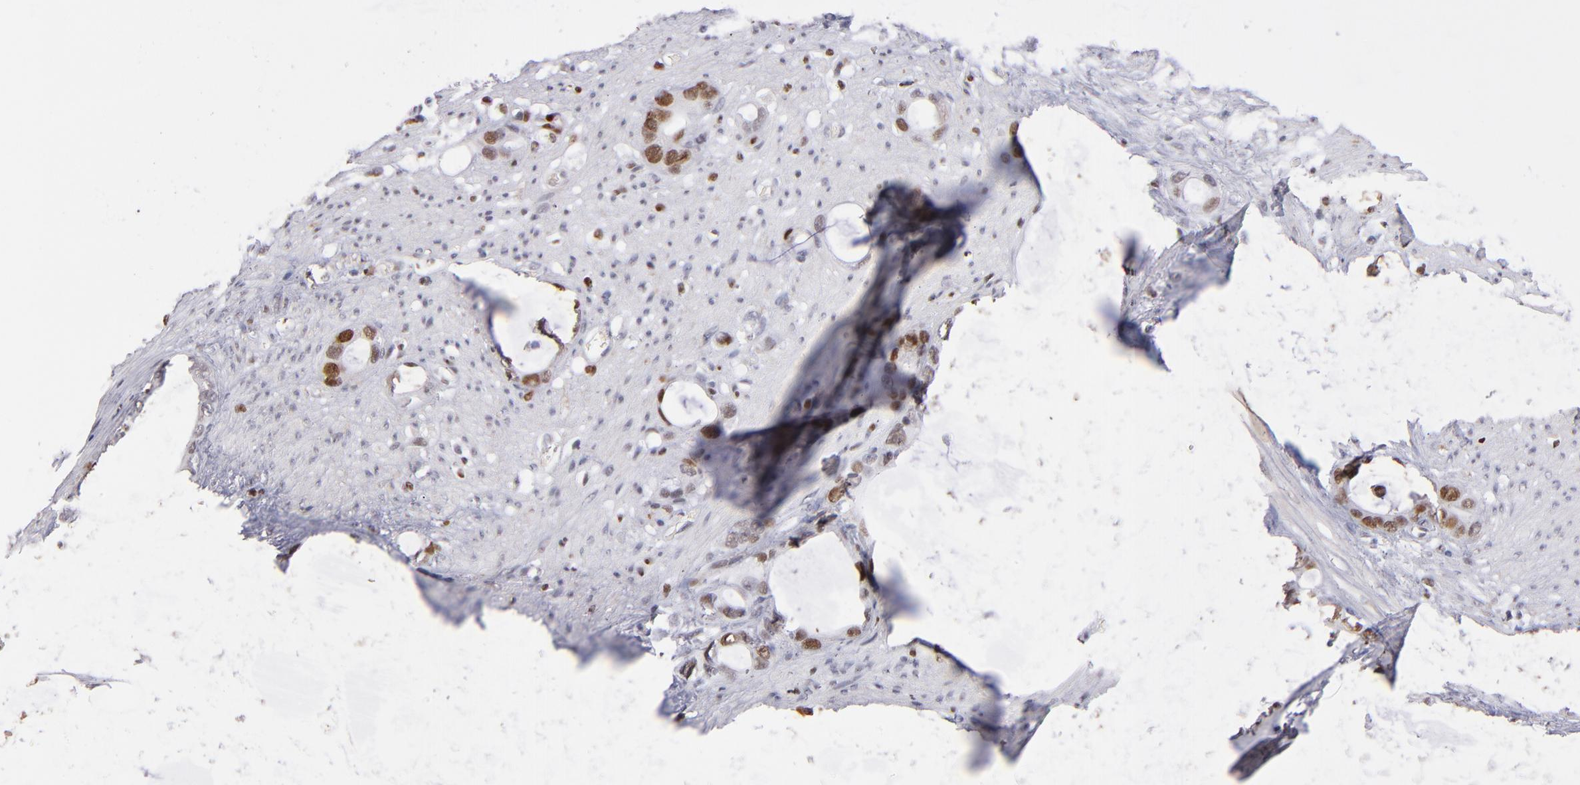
{"staining": {"intensity": "moderate", "quantity": "25%-75%", "location": "nuclear"}, "tissue": "stomach cancer", "cell_type": "Tumor cells", "image_type": "cancer", "snomed": [{"axis": "morphology", "description": "Adenocarcinoma, NOS"}, {"axis": "topography", "description": "Stomach"}], "caption": "Stomach adenocarcinoma stained for a protein reveals moderate nuclear positivity in tumor cells.", "gene": "POLA1", "patient": {"sex": "female", "age": 75}}